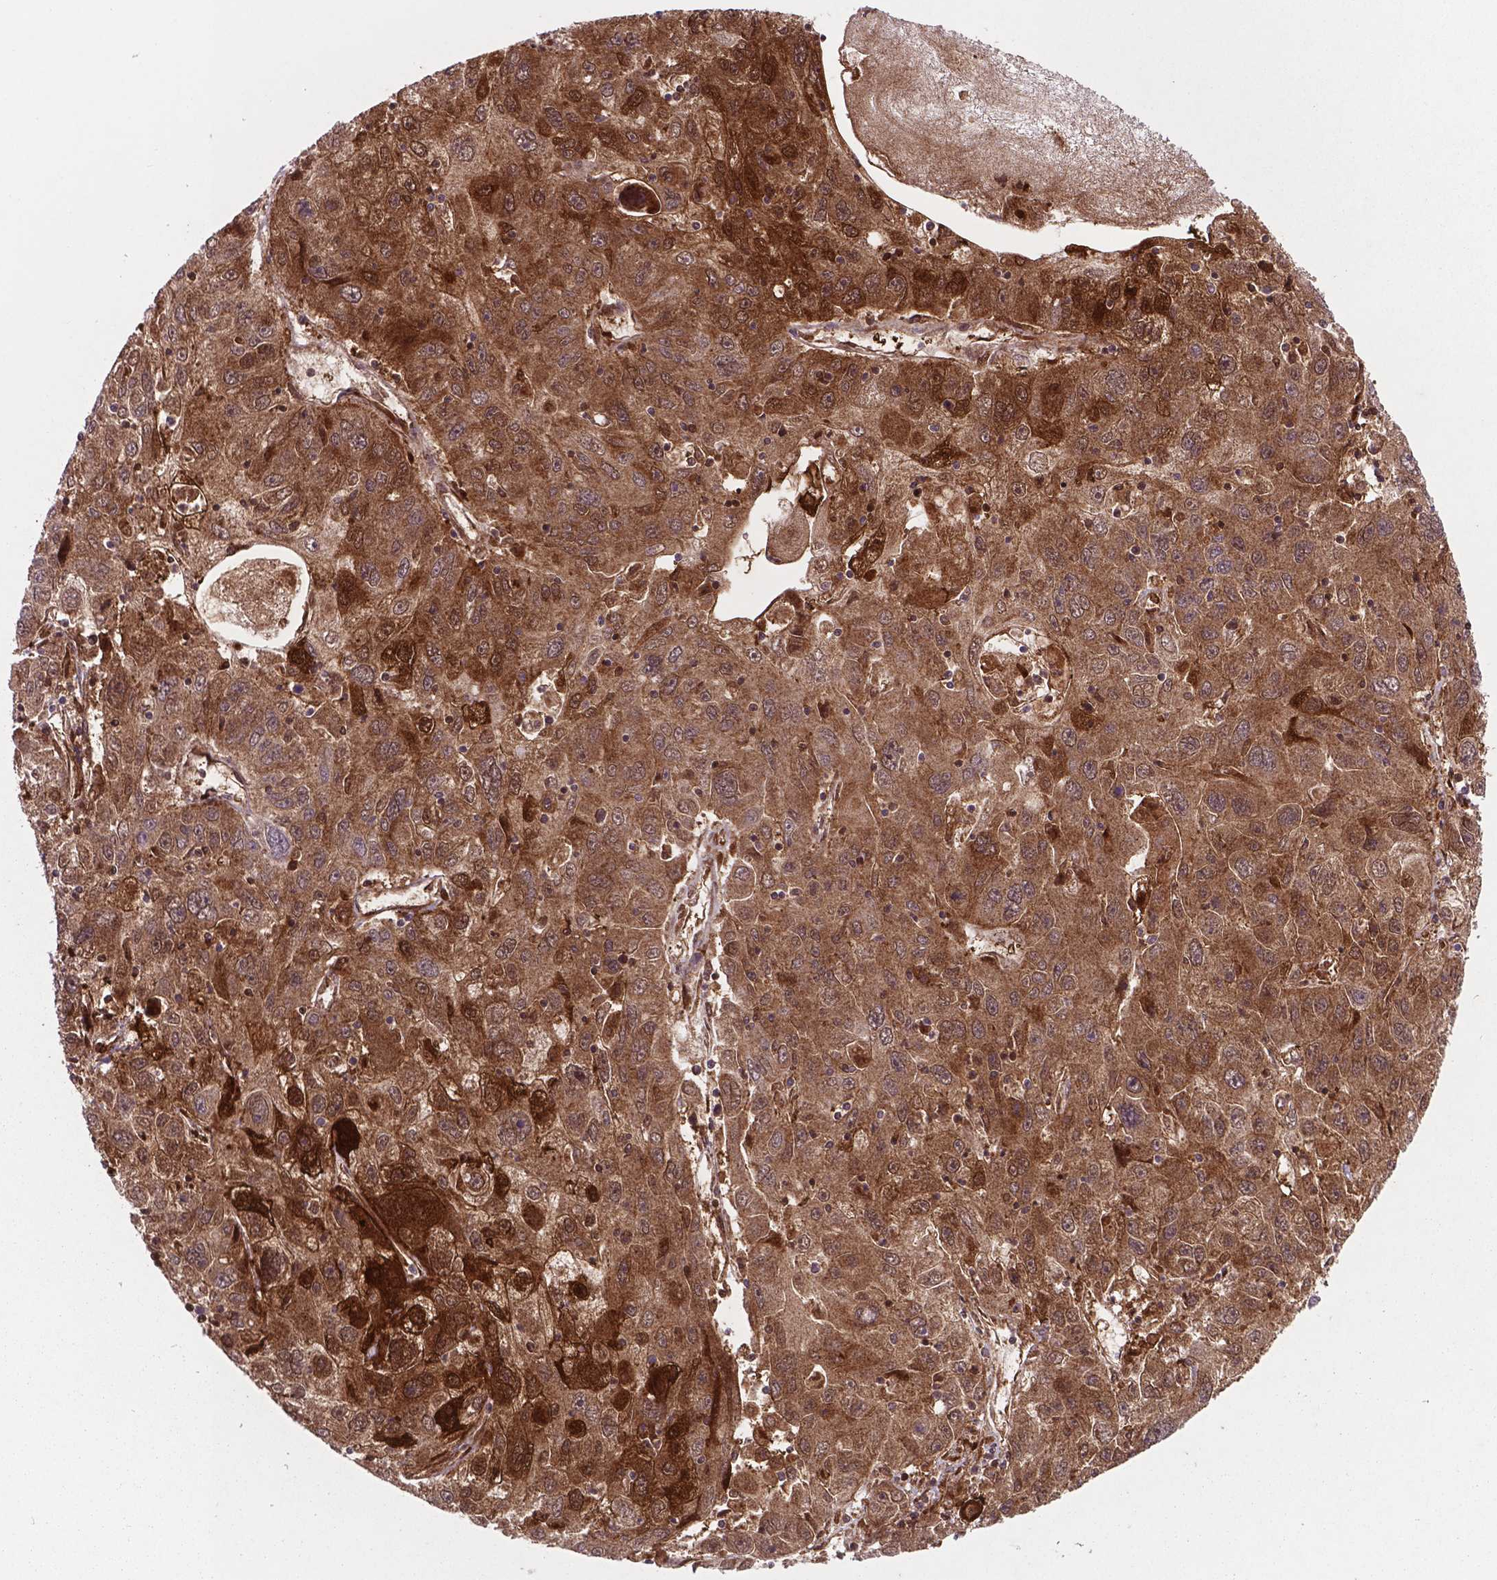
{"staining": {"intensity": "strong", "quantity": ">75%", "location": "cytoplasmic/membranous"}, "tissue": "stomach cancer", "cell_type": "Tumor cells", "image_type": "cancer", "snomed": [{"axis": "morphology", "description": "Adenocarcinoma, NOS"}, {"axis": "topography", "description": "Stomach"}], "caption": "Approximately >75% of tumor cells in adenocarcinoma (stomach) show strong cytoplasmic/membranous protein expression as visualized by brown immunohistochemical staining.", "gene": "LDHA", "patient": {"sex": "male", "age": 56}}